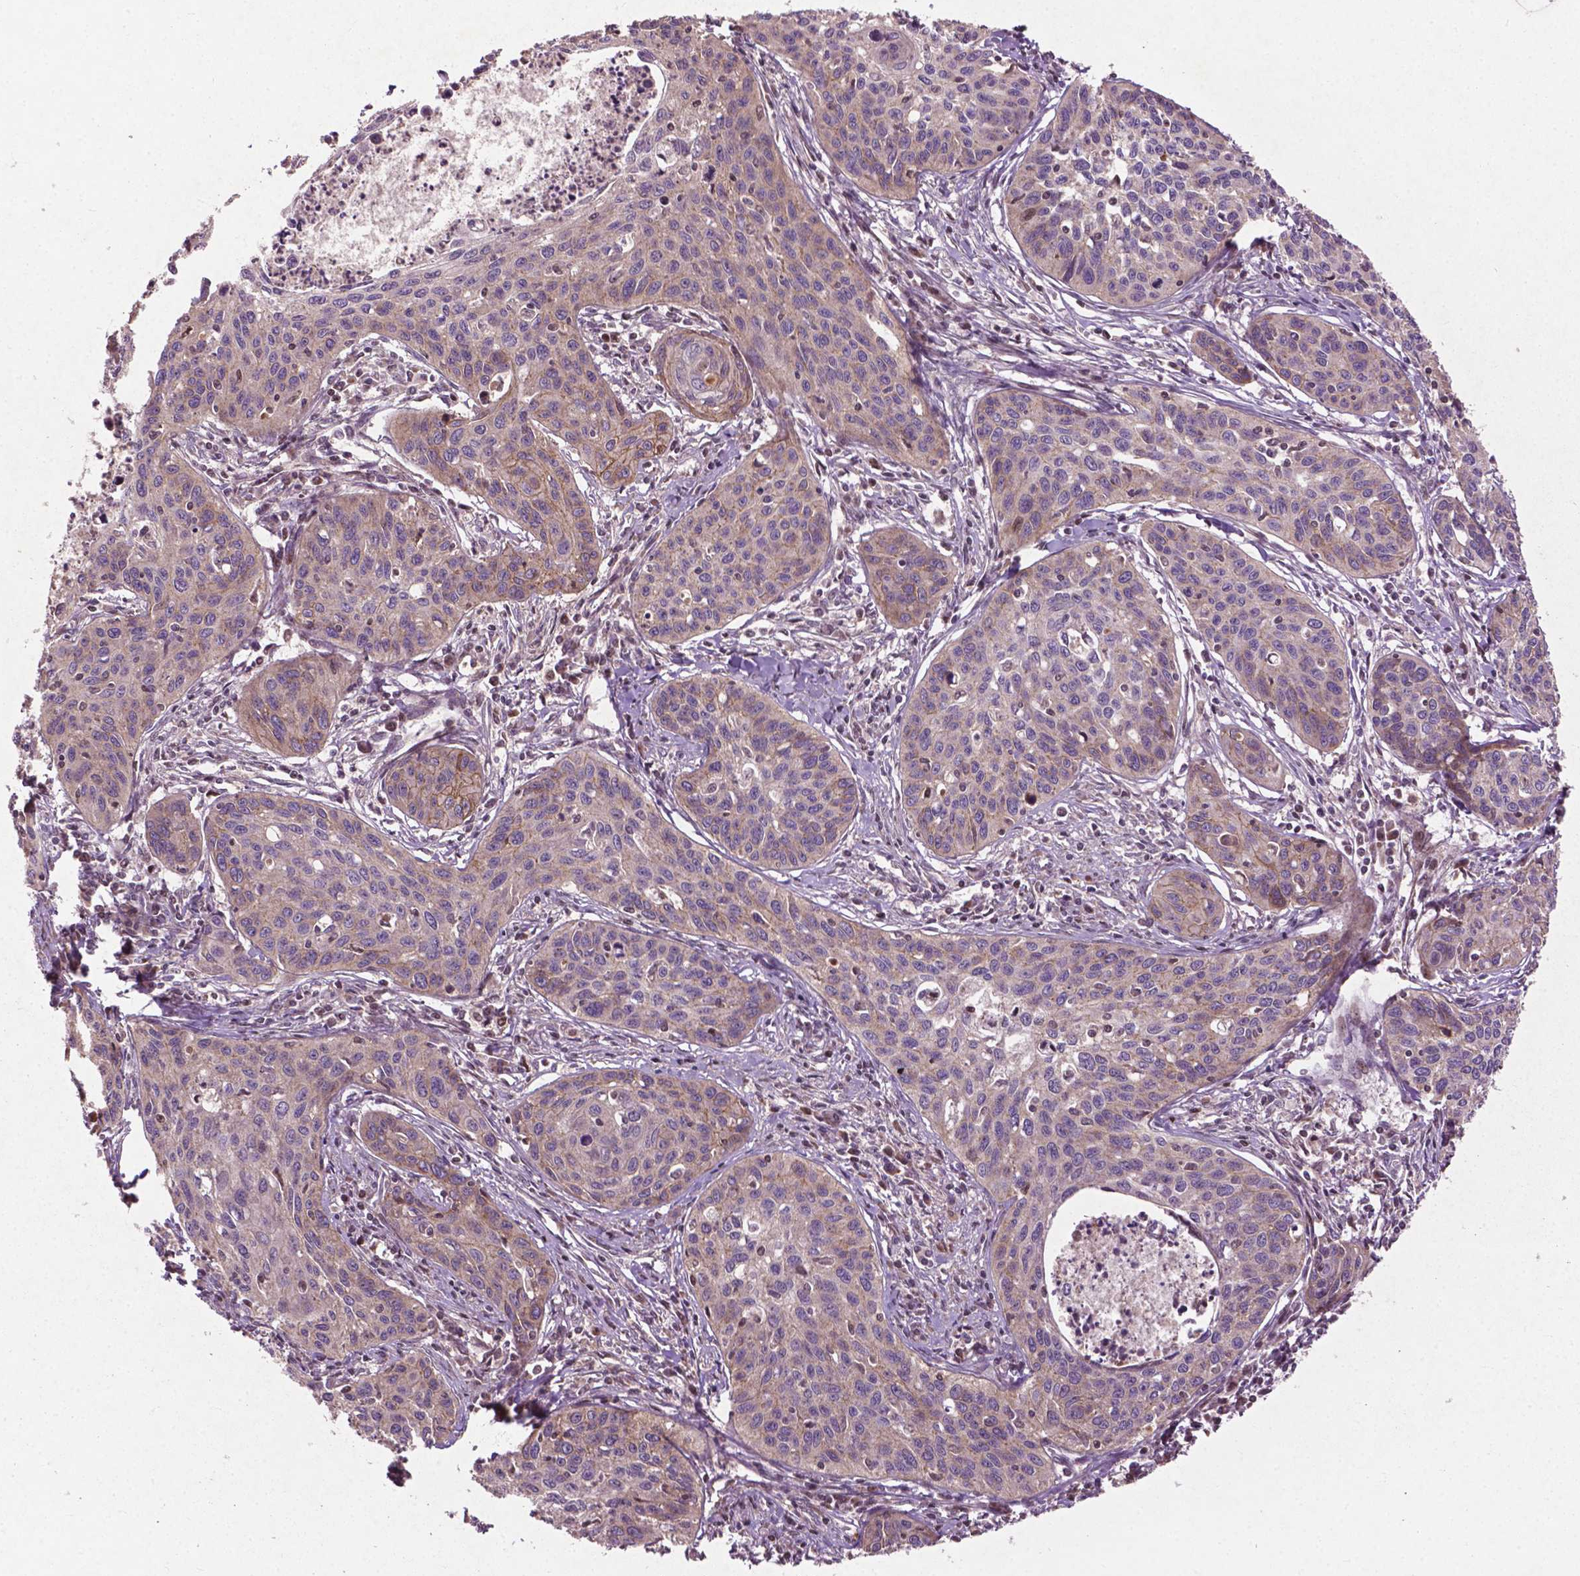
{"staining": {"intensity": "moderate", "quantity": "<25%", "location": "cytoplasmic/membranous"}, "tissue": "cervical cancer", "cell_type": "Tumor cells", "image_type": "cancer", "snomed": [{"axis": "morphology", "description": "Squamous cell carcinoma, NOS"}, {"axis": "topography", "description": "Cervix"}], "caption": "There is low levels of moderate cytoplasmic/membranous expression in tumor cells of cervical squamous cell carcinoma, as demonstrated by immunohistochemical staining (brown color).", "gene": "B3GALNT2", "patient": {"sex": "female", "age": 31}}